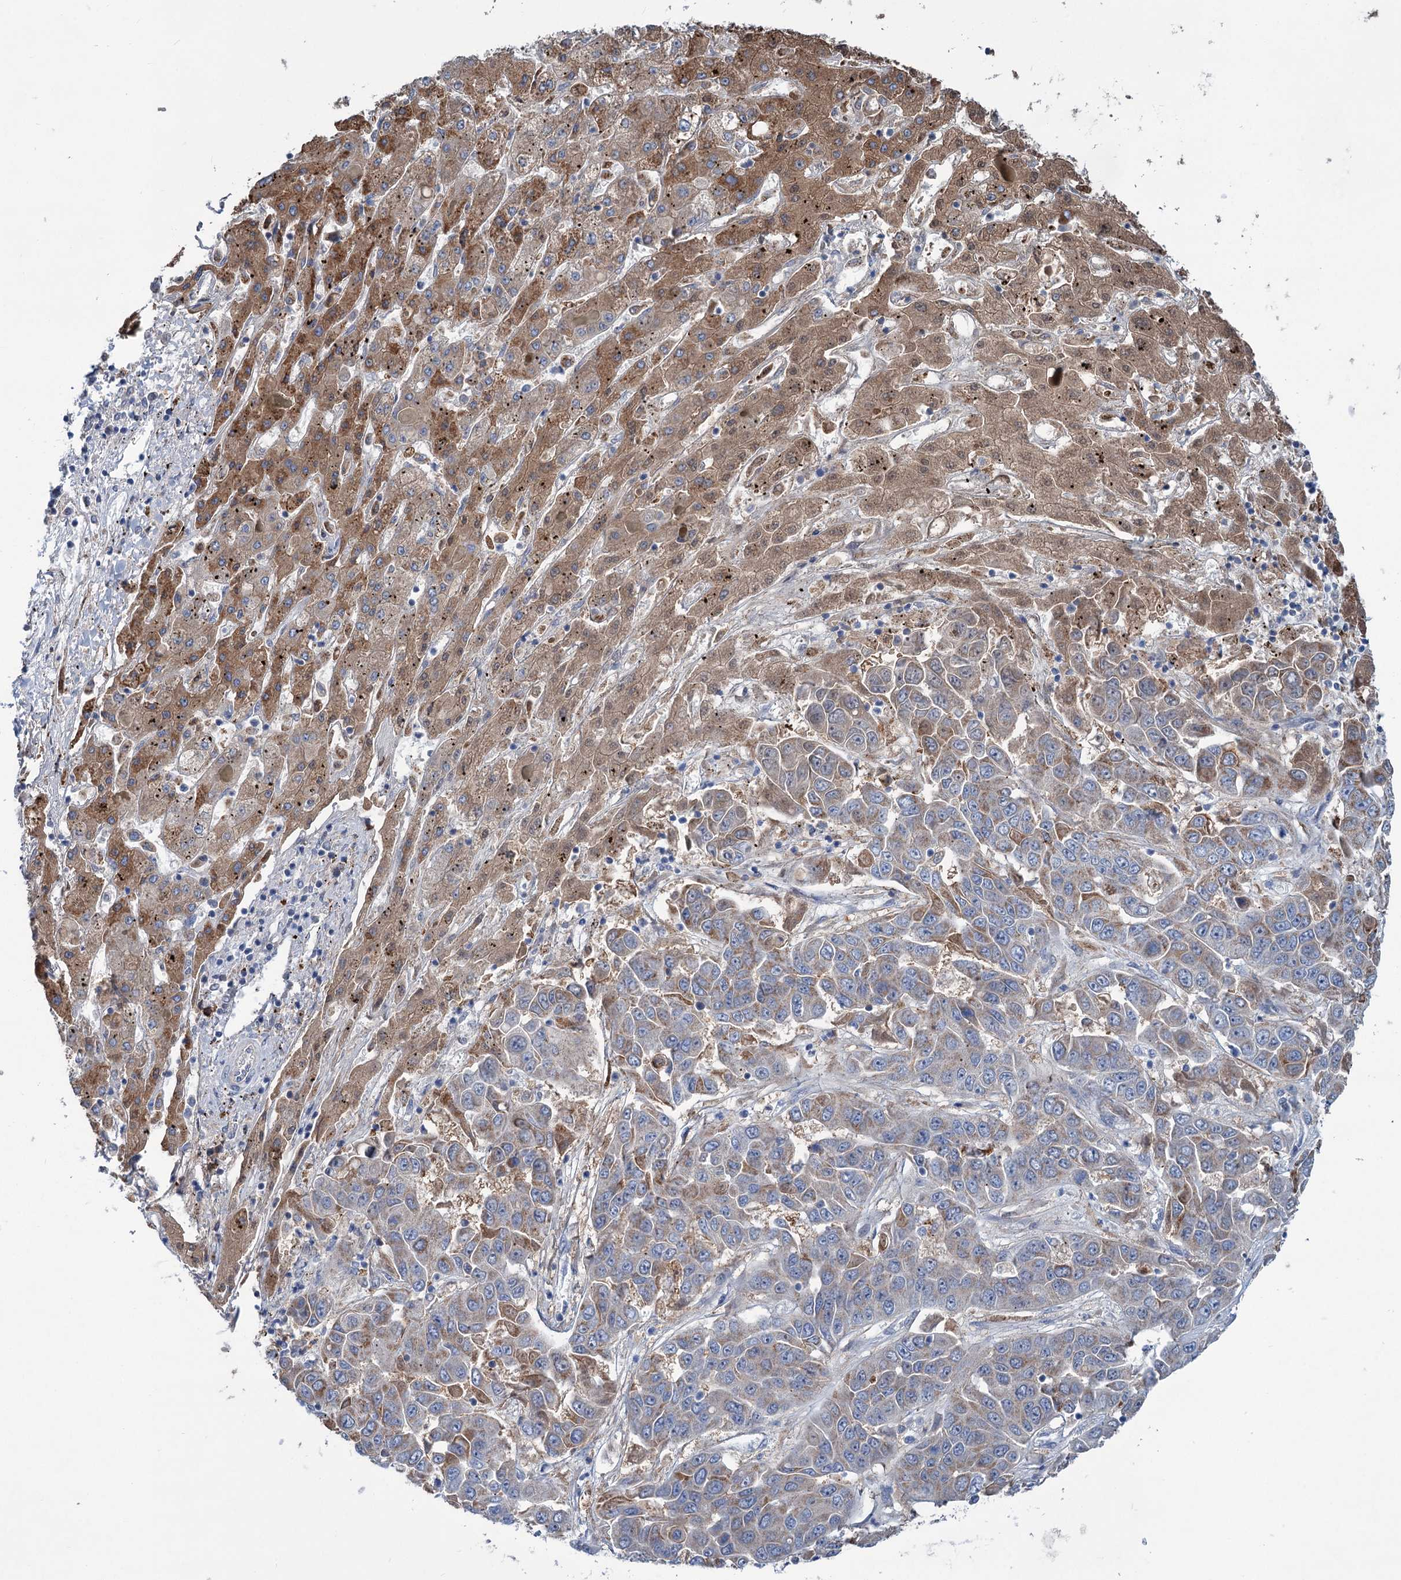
{"staining": {"intensity": "moderate", "quantity": "25%-75%", "location": "cytoplasmic/membranous"}, "tissue": "liver cancer", "cell_type": "Tumor cells", "image_type": "cancer", "snomed": [{"axis": "morphology", "description": "Cholangiocarcinoma"}, {"axis": "topography", "description": "Liver"}], "caption": "This is an image of immunohistochemistry (IHC) staining of liver cholangiocarcinoma, which shows moderate positivity in the cytoplasmic/membranous of tumor cells.", "gene": "LPIN1", "patient": {"sex": "female", "age": 52}}